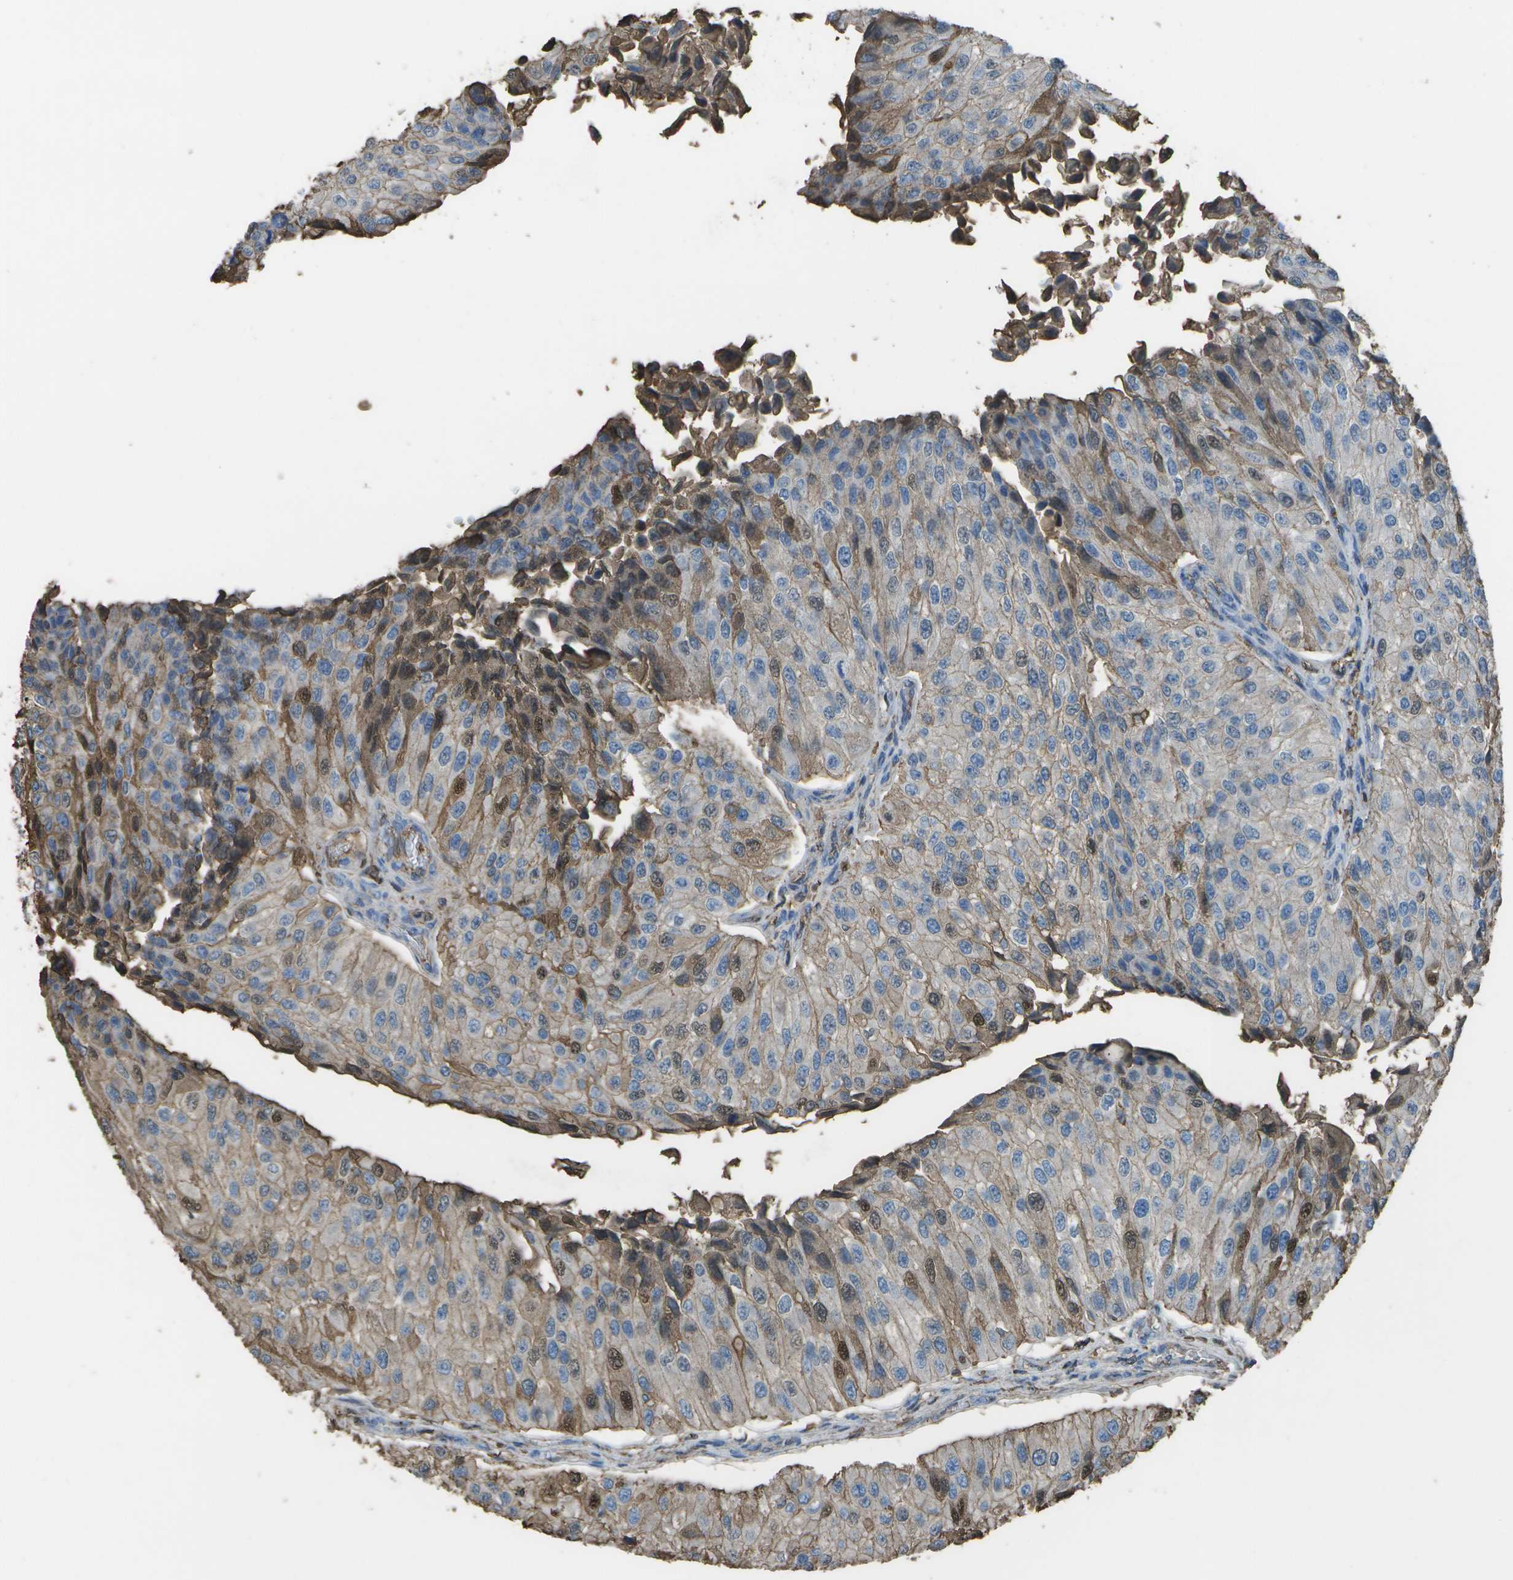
{"staining": {"intensity": "moderate", "quantity": "<25%", "location": "cytoplasmic/membranous,nuclear"}, "tissue": "urothelial cancer", "cell_type": "Tumor cells", "image_type": "cancer", "snomed": [{"axis": "morphology", "description": "Urothelial carcinoma, High grade"}, {"axis": "topography", "description": "Kidney"}, {"axis": "topography", "description": "Urinary bladder"}], "caption": "Protein analysis of urothelial cancer tissue displays moderate cytoplasmic/membranous and nuclear expression in approximately <25% of tumor cells.", "gene": "CYP4F11", "patient": {"sex": "male", "age": 77}}